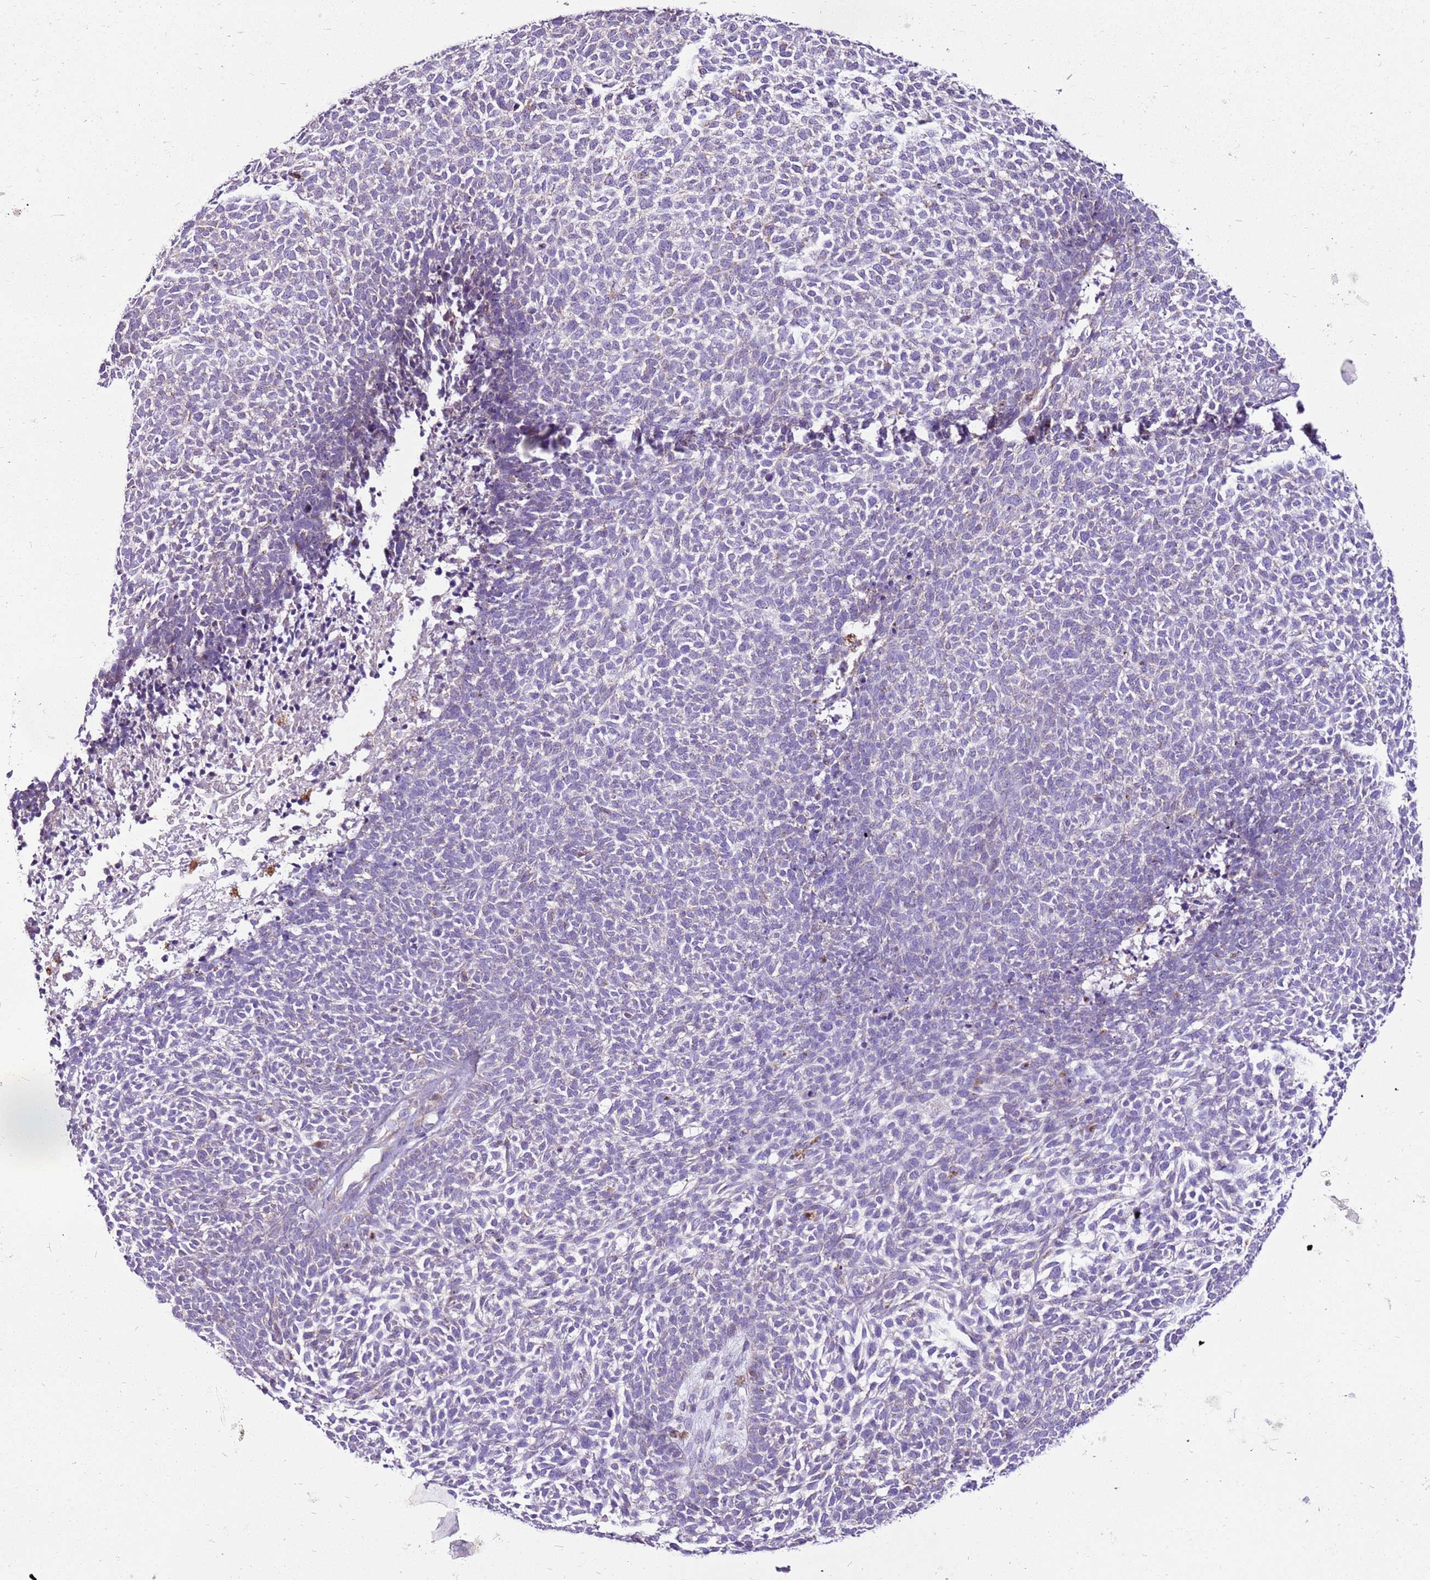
{"staining": {"intensity": "negative", "quantity": "none", "location": "none"}, "tissue": "skin cancer", "cell_type": "Tumor cells", "image_type": "cancer", "snomed": [{"axis": "morphology", "description": "Basal cell carcinoma"}, {"axis": "topography", "description": "Skin"}], "caption": "Tumor cells show no significant positivity in skin cancer. Brightfield microscopy of immunohistochemistry (IHC) stained with DAB (brown) and hematoxylin (blue), captured at high magnification.", "gene": "MRPL36", "patient": {"sex": "female", "age": 84}}